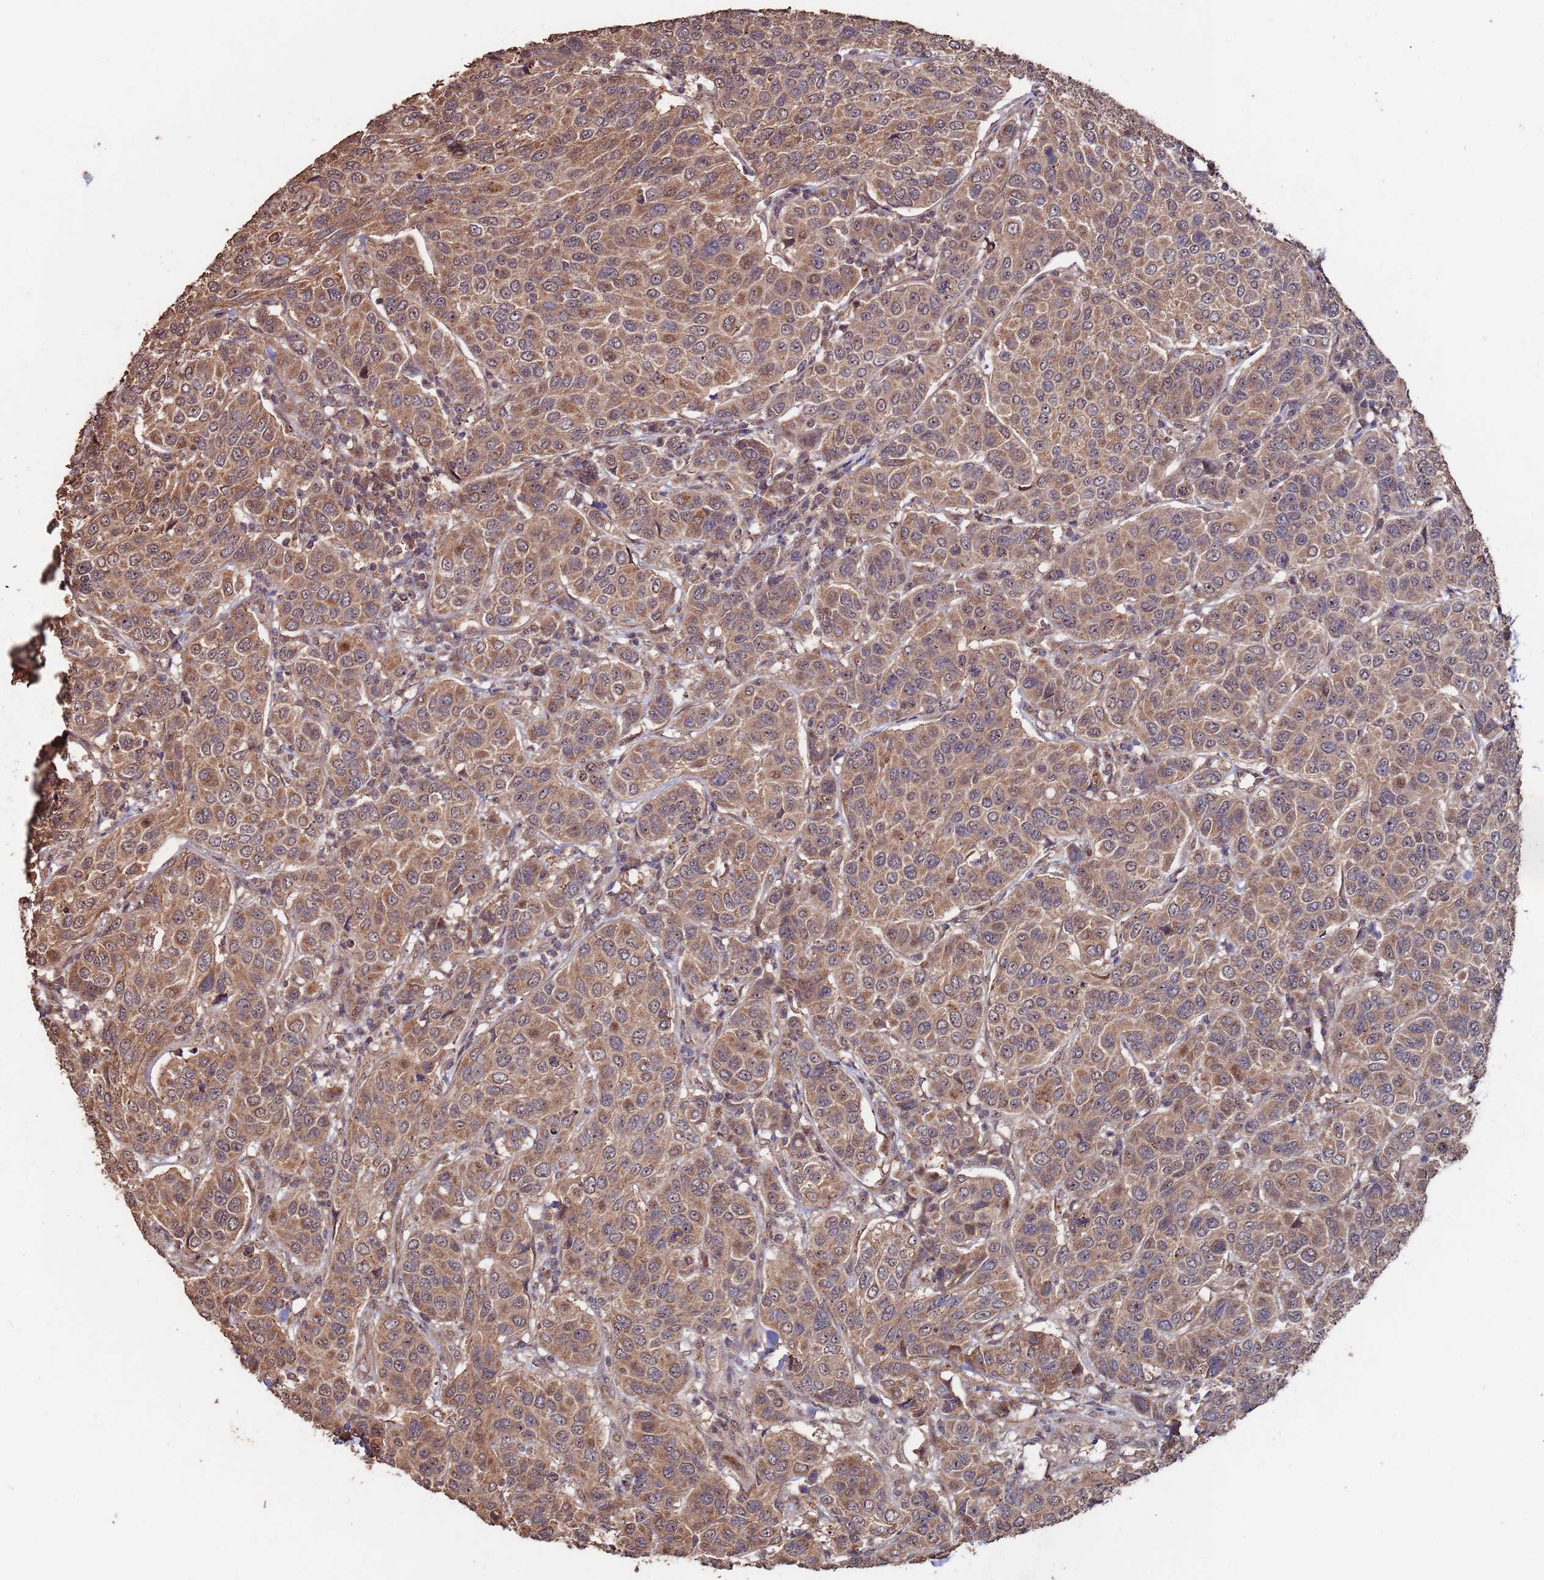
{"staining": {"intensity": "moderate", "quantity": ">75%", "location": "cytoplasmic/membranous"}, "tissue": "breast cancer", "cell_type": "Tumor cells", "image_type": "cancer", "snomed": [{"axis": "morphology", "description": "Duct carcinoma"}, {"axis": "topography", "description": "Breast"}], "caption": "Intraductal carcinoma (breast) tissue displays moderate cytoplasmic/membranous positivity in about >75% of tumor cells, visualized by immunohistochemistry.", "gene": "PRR7", "patient": {"sex": "female", "age": 55}}